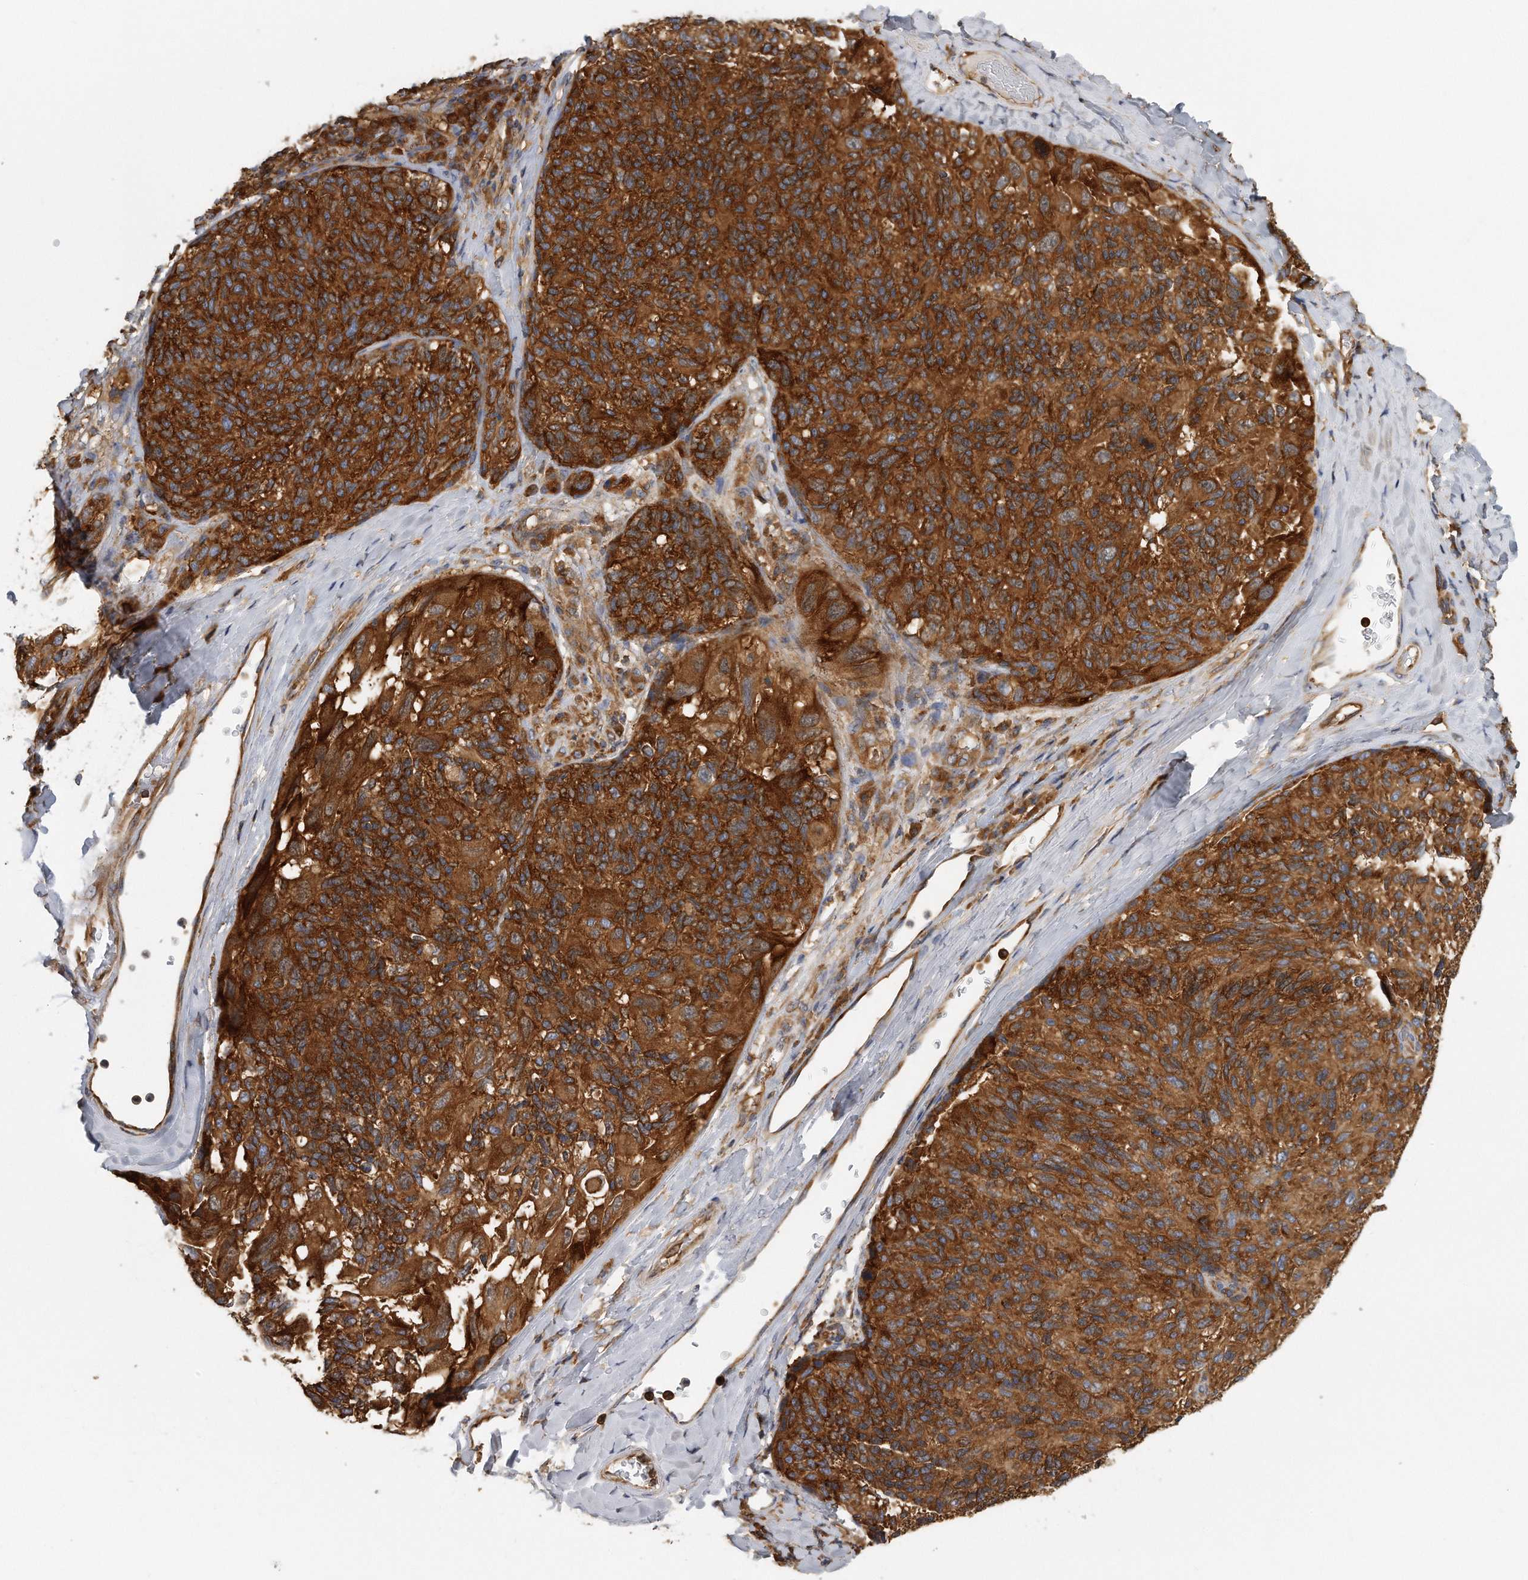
{"staining": {"intensity": "strong", "quantity": ">75%", "location": "cytoplasmic/membranous"}, "tissue": "melanoma", "cell_type": "Tumor cells", "image_type": "cancer", "snomed": [{"axis": "morphology", "description": "Malignant melanoma, NOS"}, {"axis": "topography", "description": "Skin"}], "caption": "IHC of melanoma shows high levels of strong cytoplasmic/membranous positivity in approximately >75% of tumor cells. The protein of interest is shown in brown color, while the nuclei are stained blue.", "gene": "EIF3I", "patient": {"sex": "female", "age": 73}}